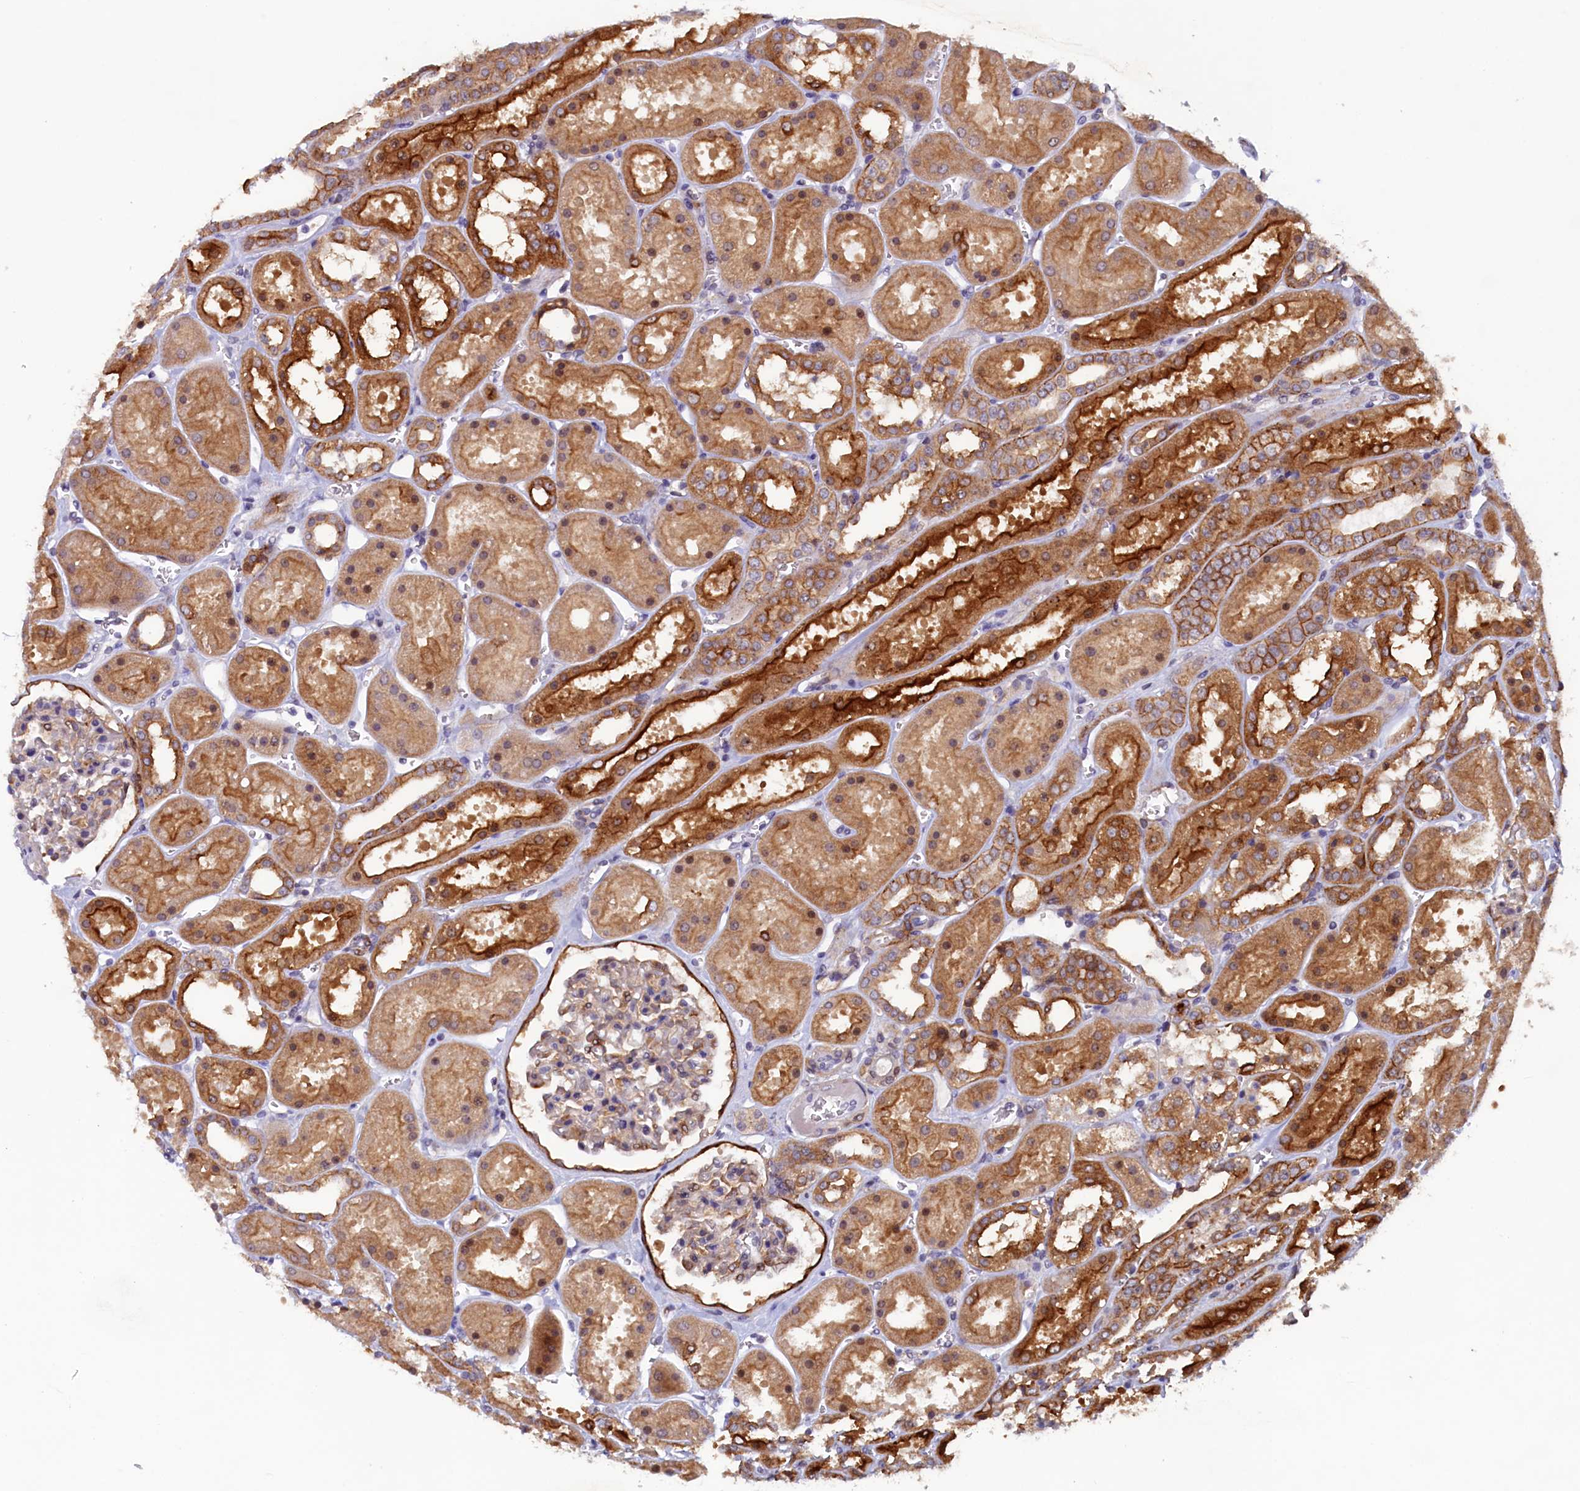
{"staining": {"intensity": "moderate", "quantity": "<25%", "location": "cytoplasmic/membranous"}, "tissue": "kidney", "cell_type": "Cells in glomeruli", "image_type": "normal", "snomed": [{"axis": "morphology", "description": "Normal tissue, NOS"}, {"axis": "topography", "description": "Kidney"}], "caption": "Benign kidney was stained to show a protein in brown. There is low levels of moderate cytoplasmic/membranous expression in approximately <25% of cells in glomeruli.", "gene": "PACSIN3", "patient": {"sex": "female", "age": 41}}